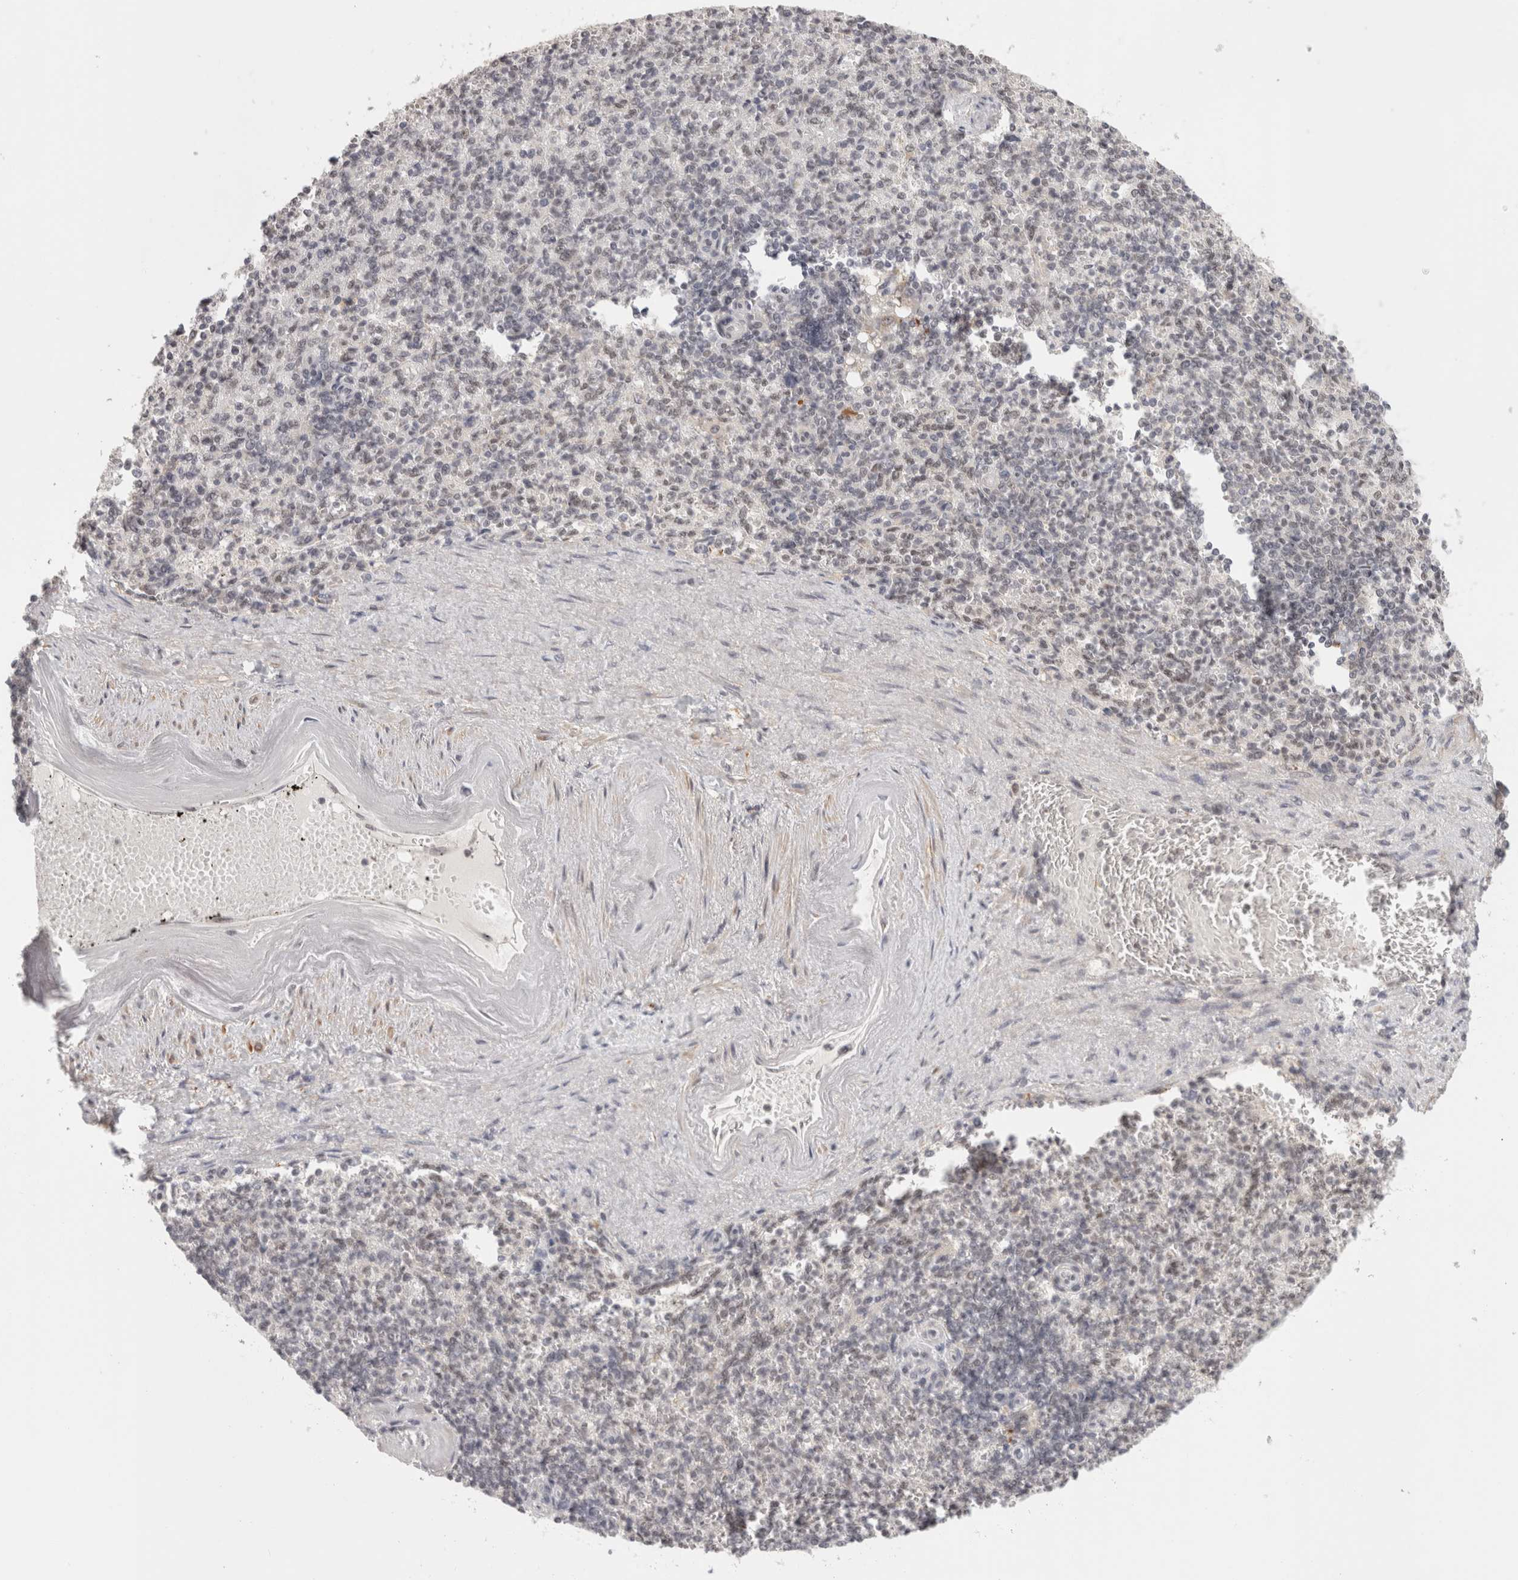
{"staining": {"intensity": "negative", "quantity": "none", "location": "none"}, "tissue": "spleen", "cell_type": "Cells in red pulp", "image_type": "normal", "snomed": [{"axis": "morphology", "description": "Normal tissue, NOS"}, {"axis": "topography", "description": "Spleen"}], "caption": "This is an immunohistochemistry image of normal human spleen. There is no positivity in cells in red pulp.", "gene": "ZNF830", "patient": {"sex": "female", "age": 74}}